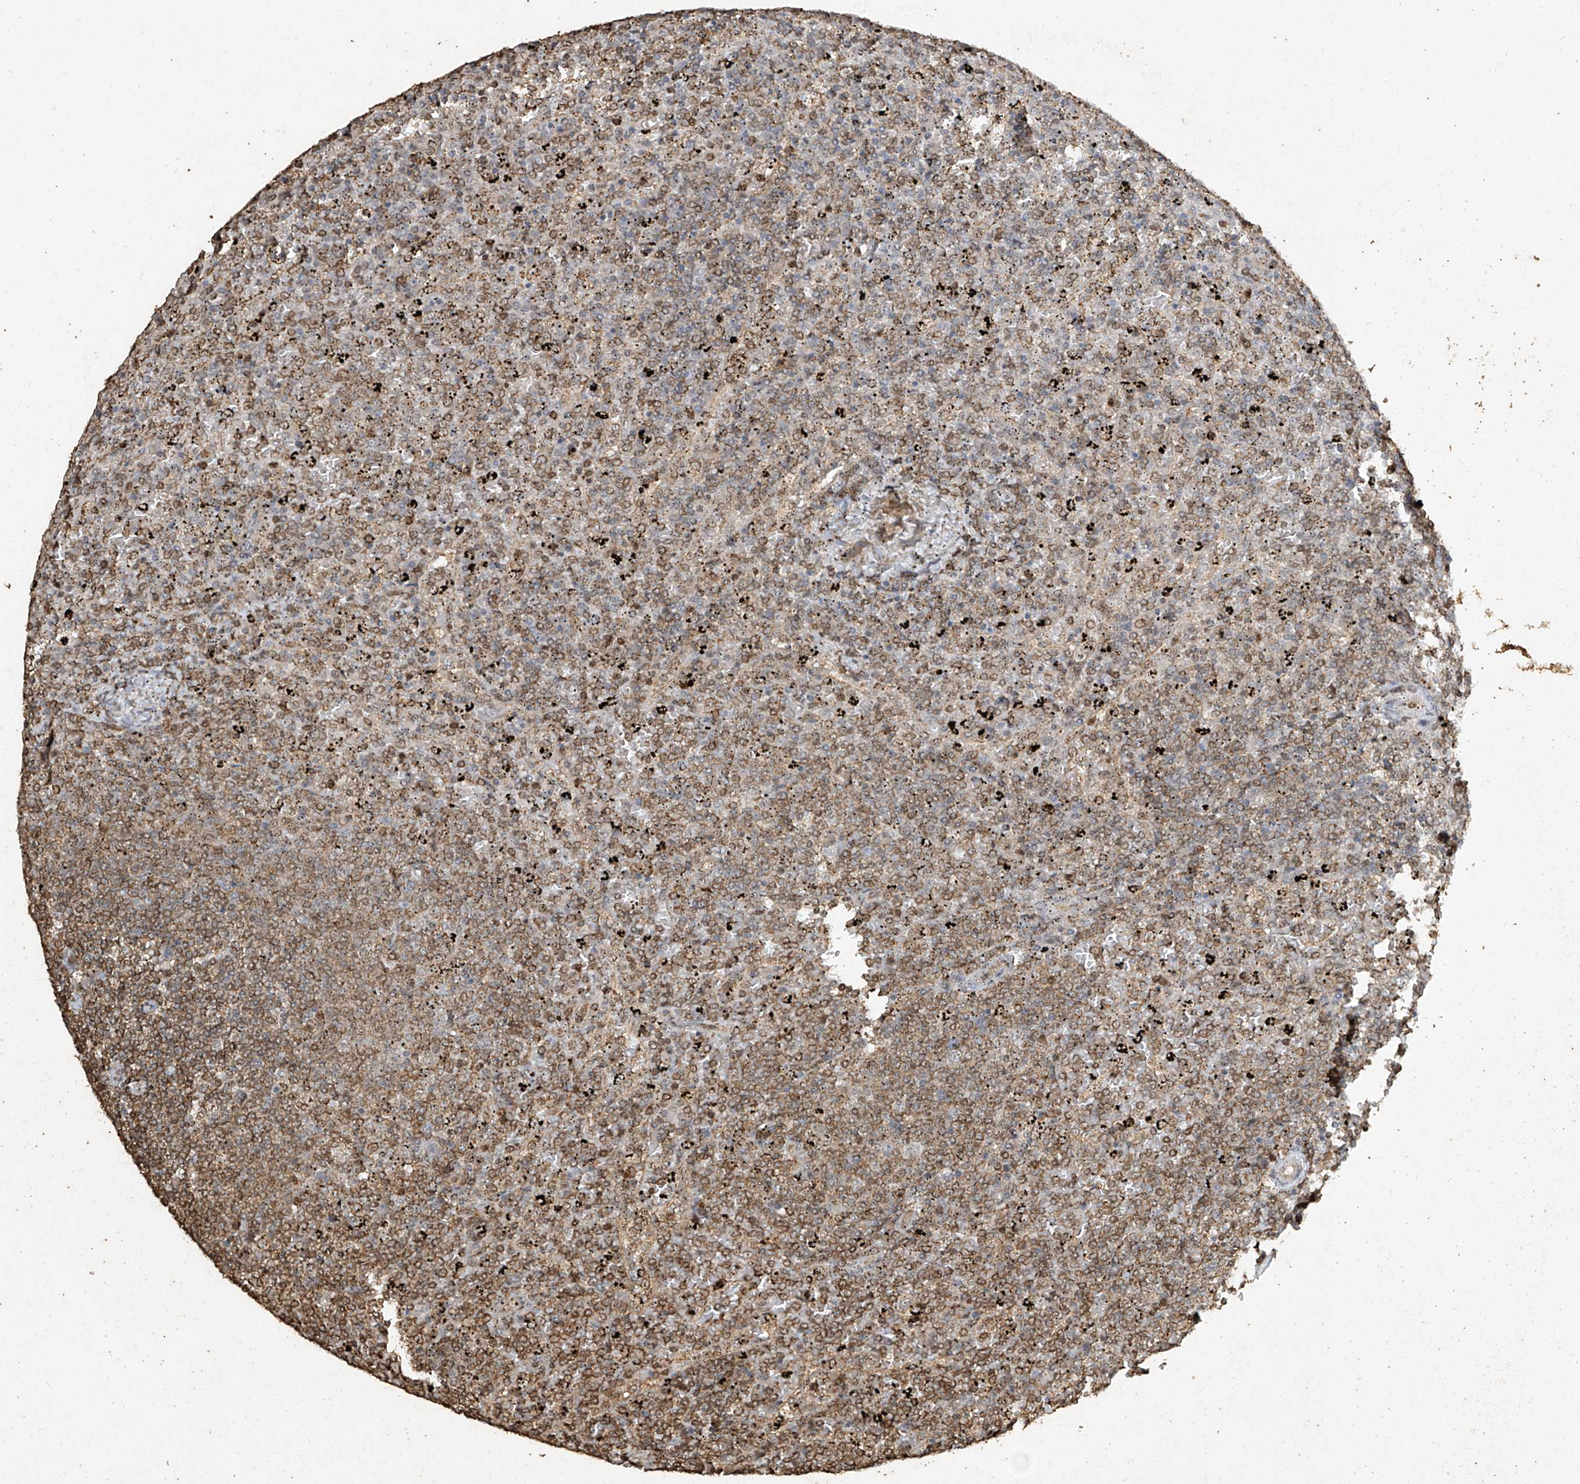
{"staining": {"intensity": "moderate", "quantity": "25%-75%", "location": "cytoplasmic/membranous"}, "tissue": "lymphoma", "cell_type": "Tumor cells", "image_type": "cancer", "snomed": [{"axis": "morphology", "description": "Malignant lymphoma, non-Hodgkin's type, Low grade"}, {"axis": "topography", "description": "Spleen"}], "caption": "DAB (3,3'-diaminobenzidine) immunohistochemical staining of human low-grade malignant lymphoma, non-Hodgkin's type exhibits moderate cytoplasmic/membranous protein expression in about 25%-75% of tumor cells.", "gene": "ERBB3", "patient": {"sex": "female", "age": 77}}